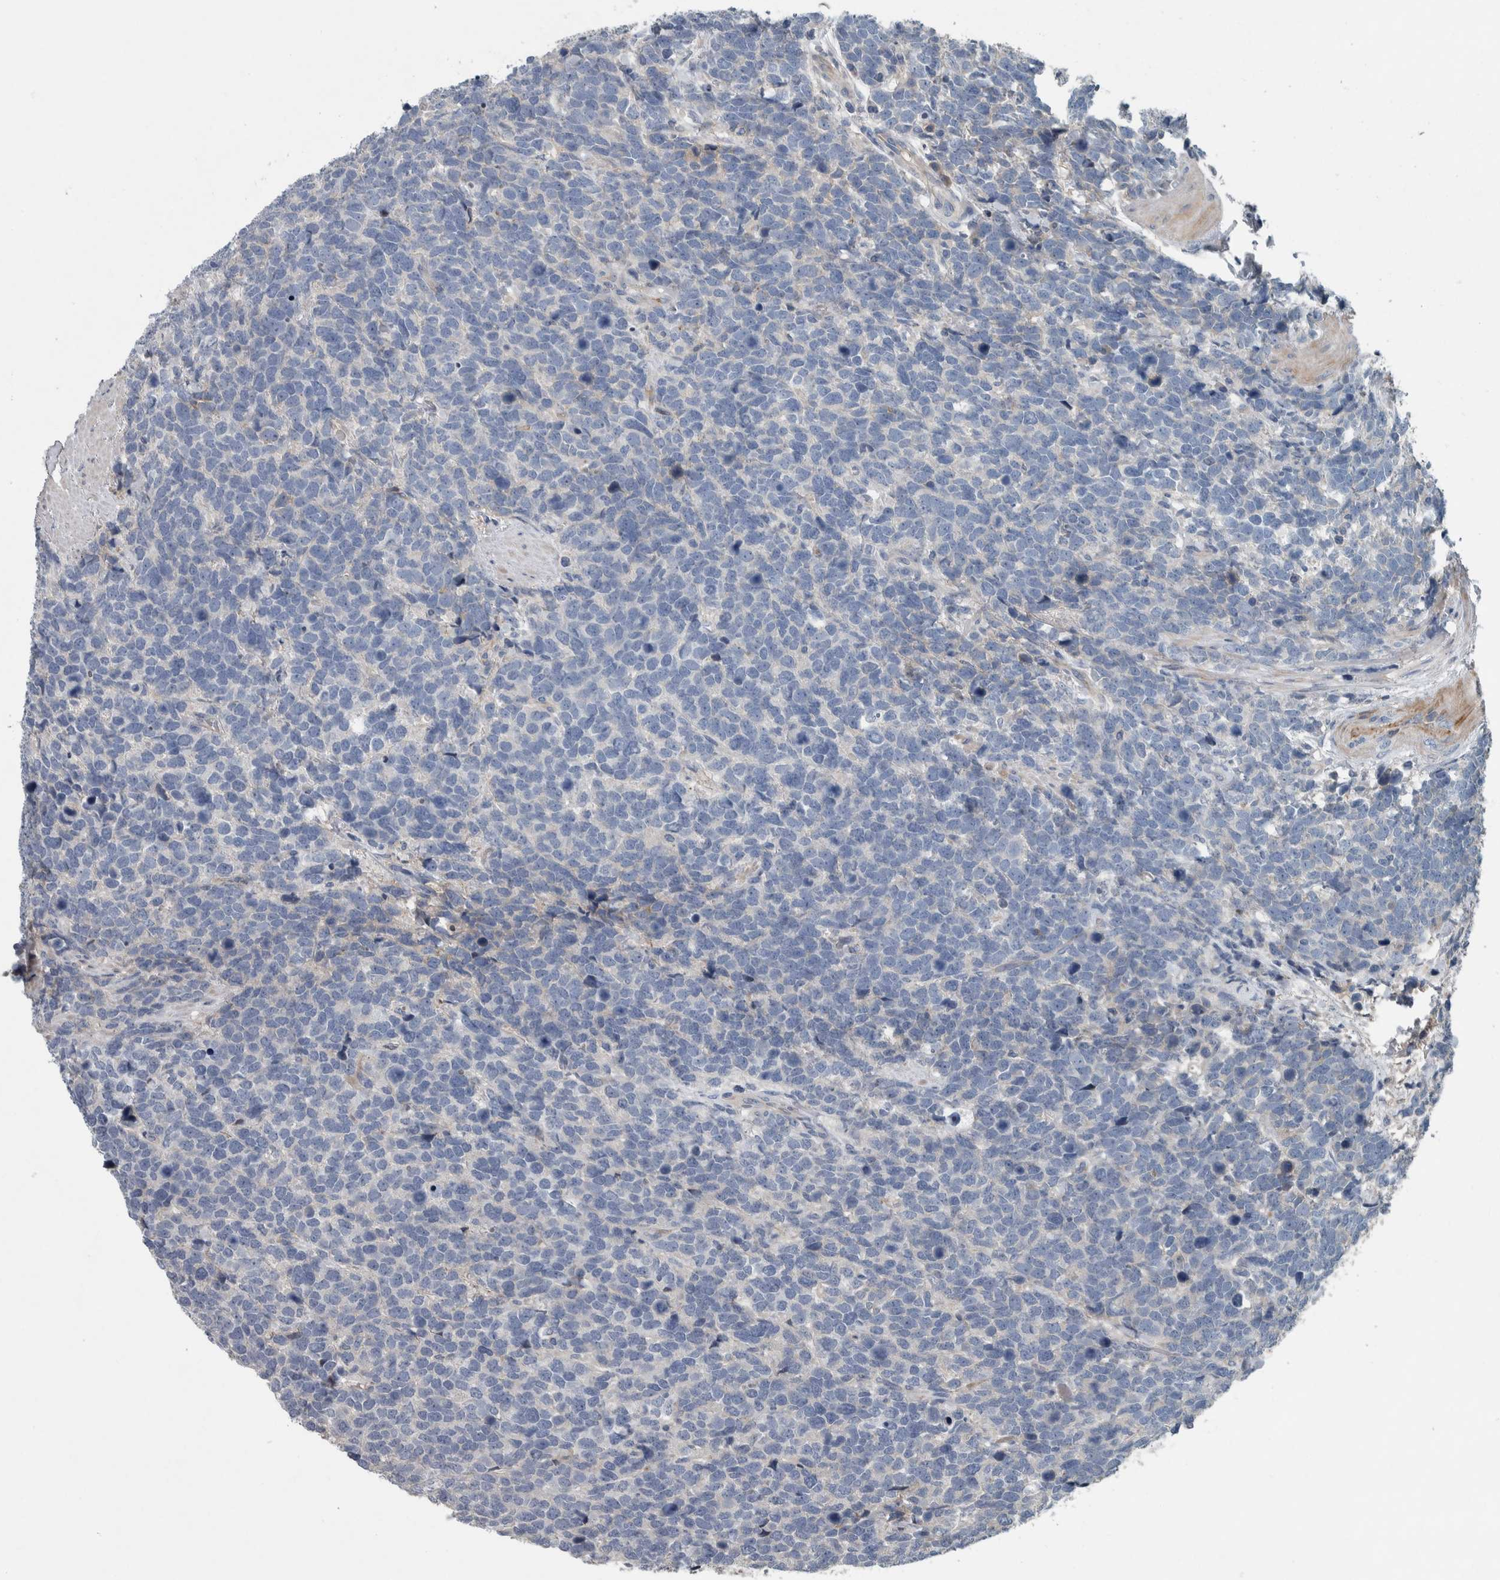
{"staining": {"intensity": "negative", "quantity": "none", "location": "none"}, "tissue": "urothelial cancer", "cell_type": "Tumor cells", "image_type": "cancer", "snomed": [{"axis": "morphology", "description": "Urothelial carcinoma, High grade"}, {"axis": "topography", "description": "Urinary bladder"}], "caption": "Immunohistochemical staining of urothelial cancer shows no significant positivity in tumor cells.", "gene": "SERPINC1", "patient": {"sex": "female", "age": 82}}